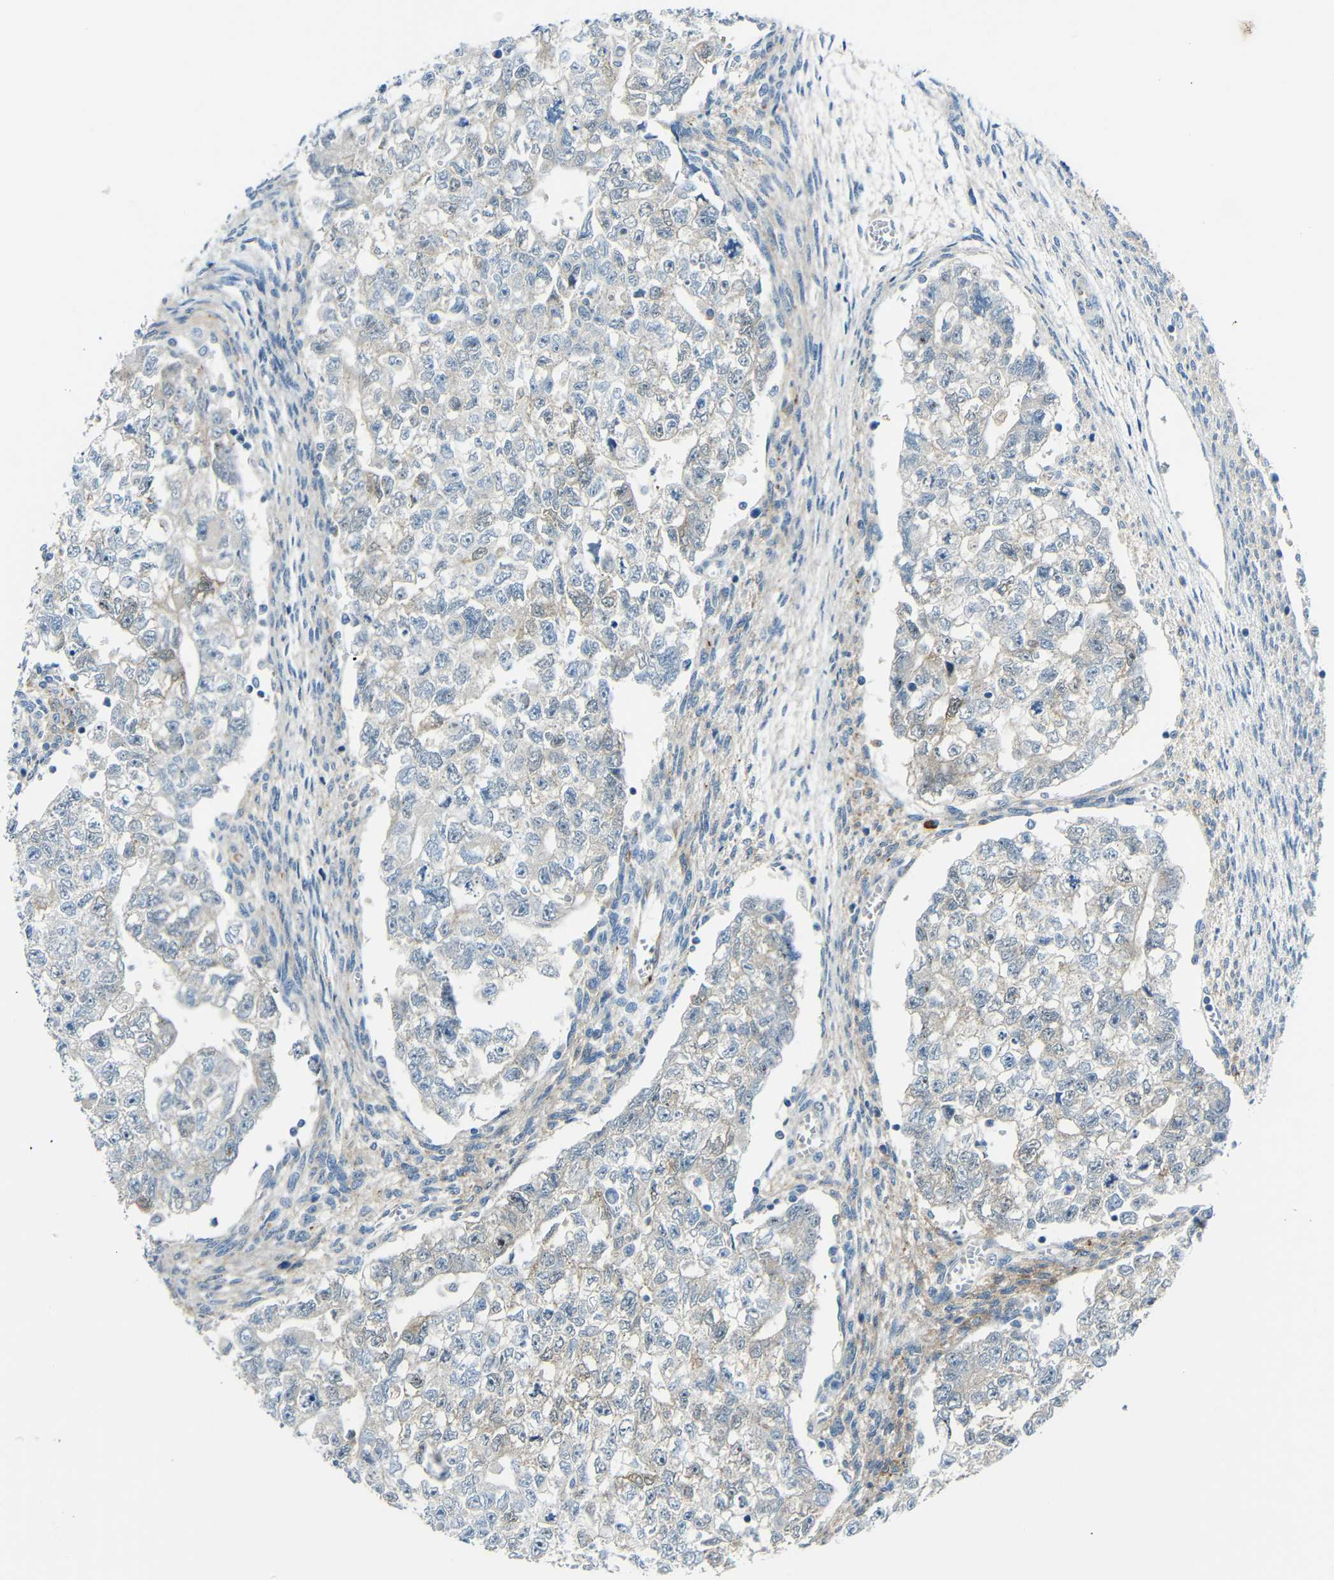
{"staining": {"intensity": "weak", "quantity": "<25%", "location": "cytoplasmic/membranous"}, "tissue": "testis cancer", "cell_type": "Tumor cells", "image_type": "cancer", "snomed": [{"axis": "morphology", "description": "Seminoma, NOS"}, {"axis": "morphology", "description": "Carcinoma, Embryonal, NOS"}, {"axis": "topography", "description": "Testis"}], "caption": "Photomicrograph shows no protein expression in tumor cells of testis cancer tissue.", "gene": "DCLK1", "patient": {"sex": "male", "age": 38}}